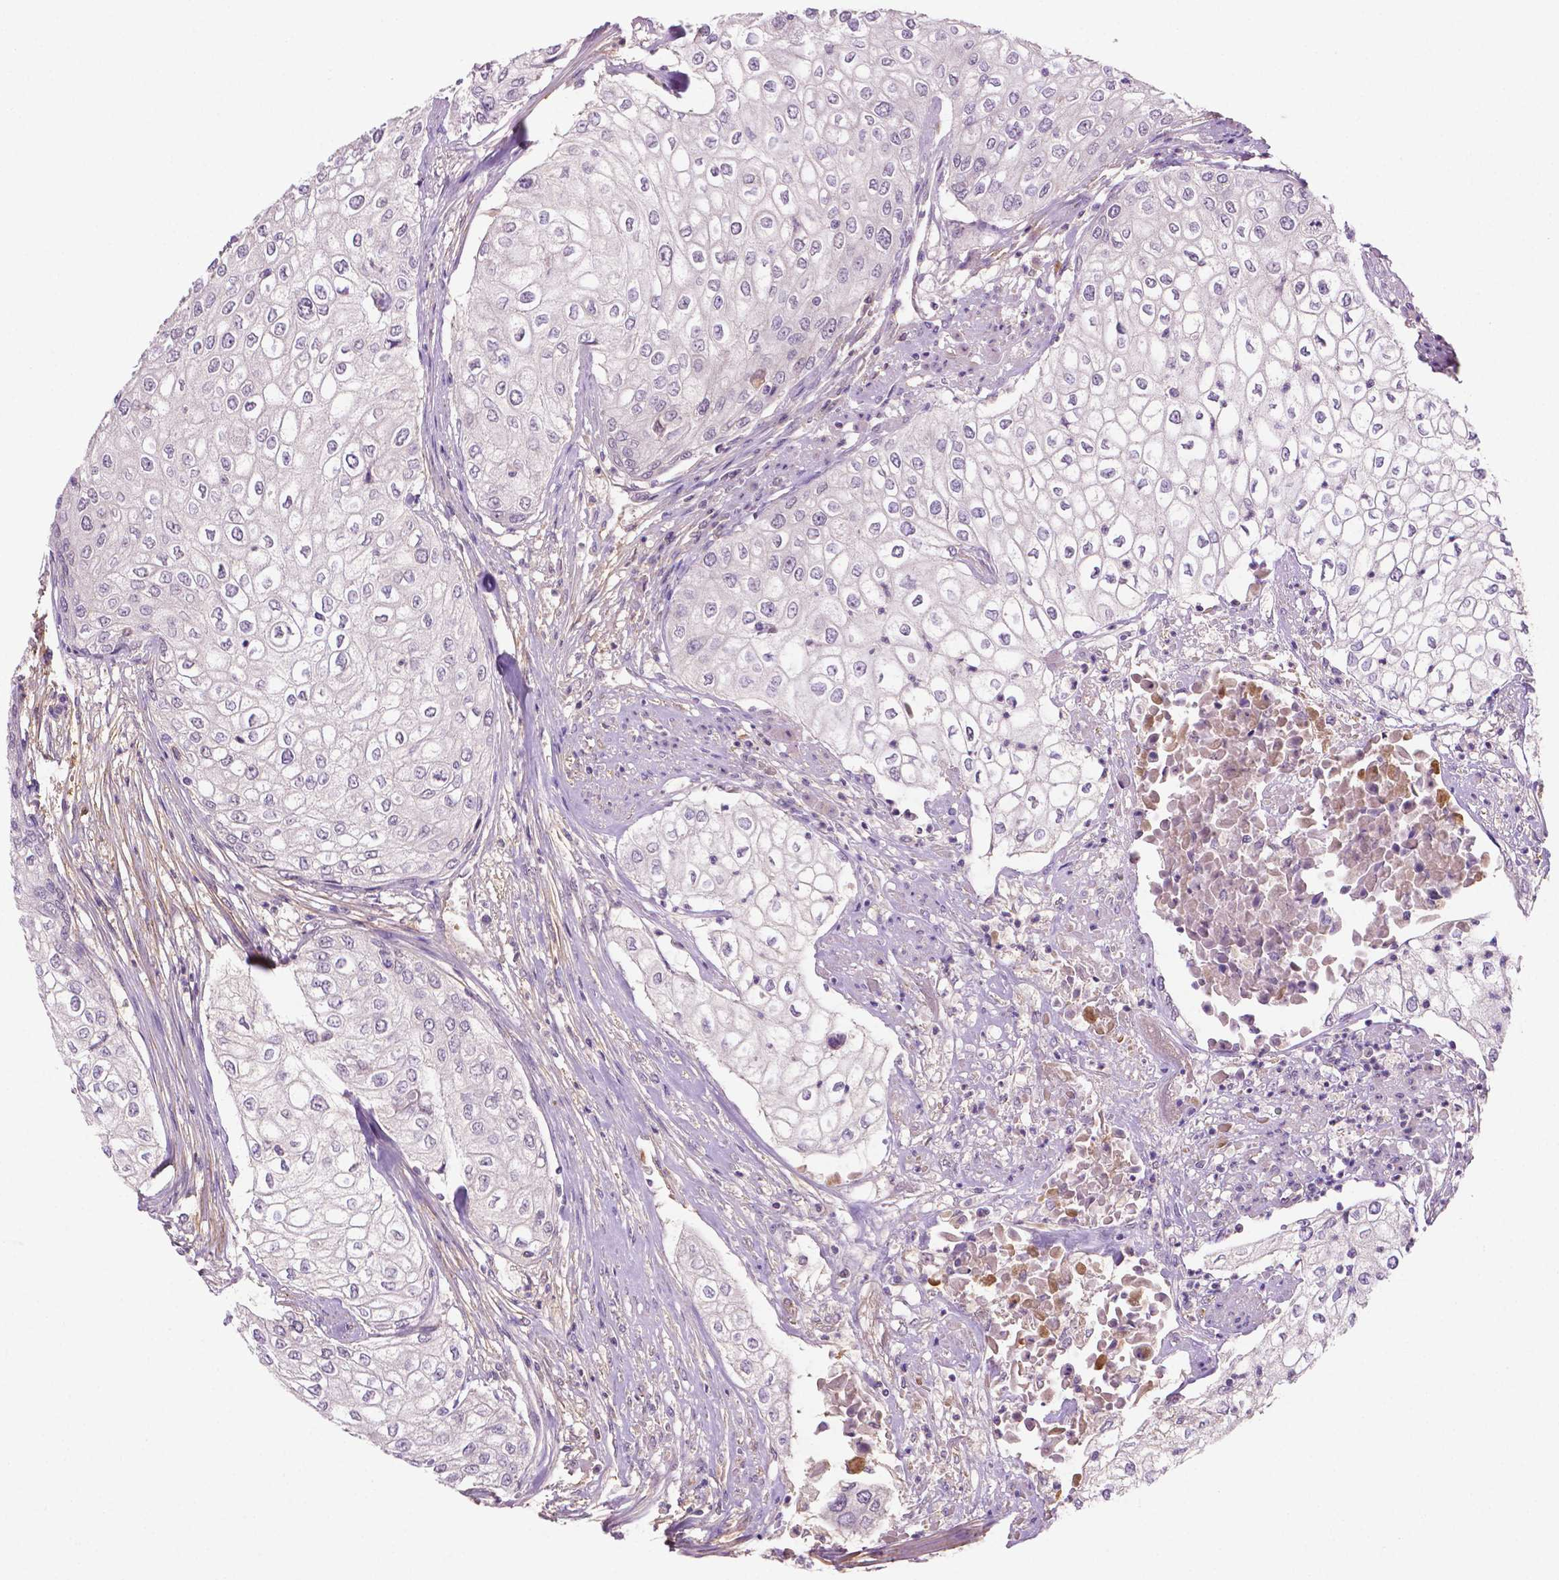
{"staining": {"intensity": "negative", "quantity": "none", "location": "none"}, "tissue": "urothelial cancer", "cell_type": "Tumor cells", "image_type": "cancer", "snomed": [{"axis": "morphology", "description": "Urothelial carcinoma, High grade"}, {"axis": "topography", "description": "Urinary bladder"}], "caption": "High-grade urothelial carcinoma stained for a protein using immunohistochemistry displays no staining tumor cells.", "gene": "FBLN1", "patient": {"sex": "male", "age": 62}}